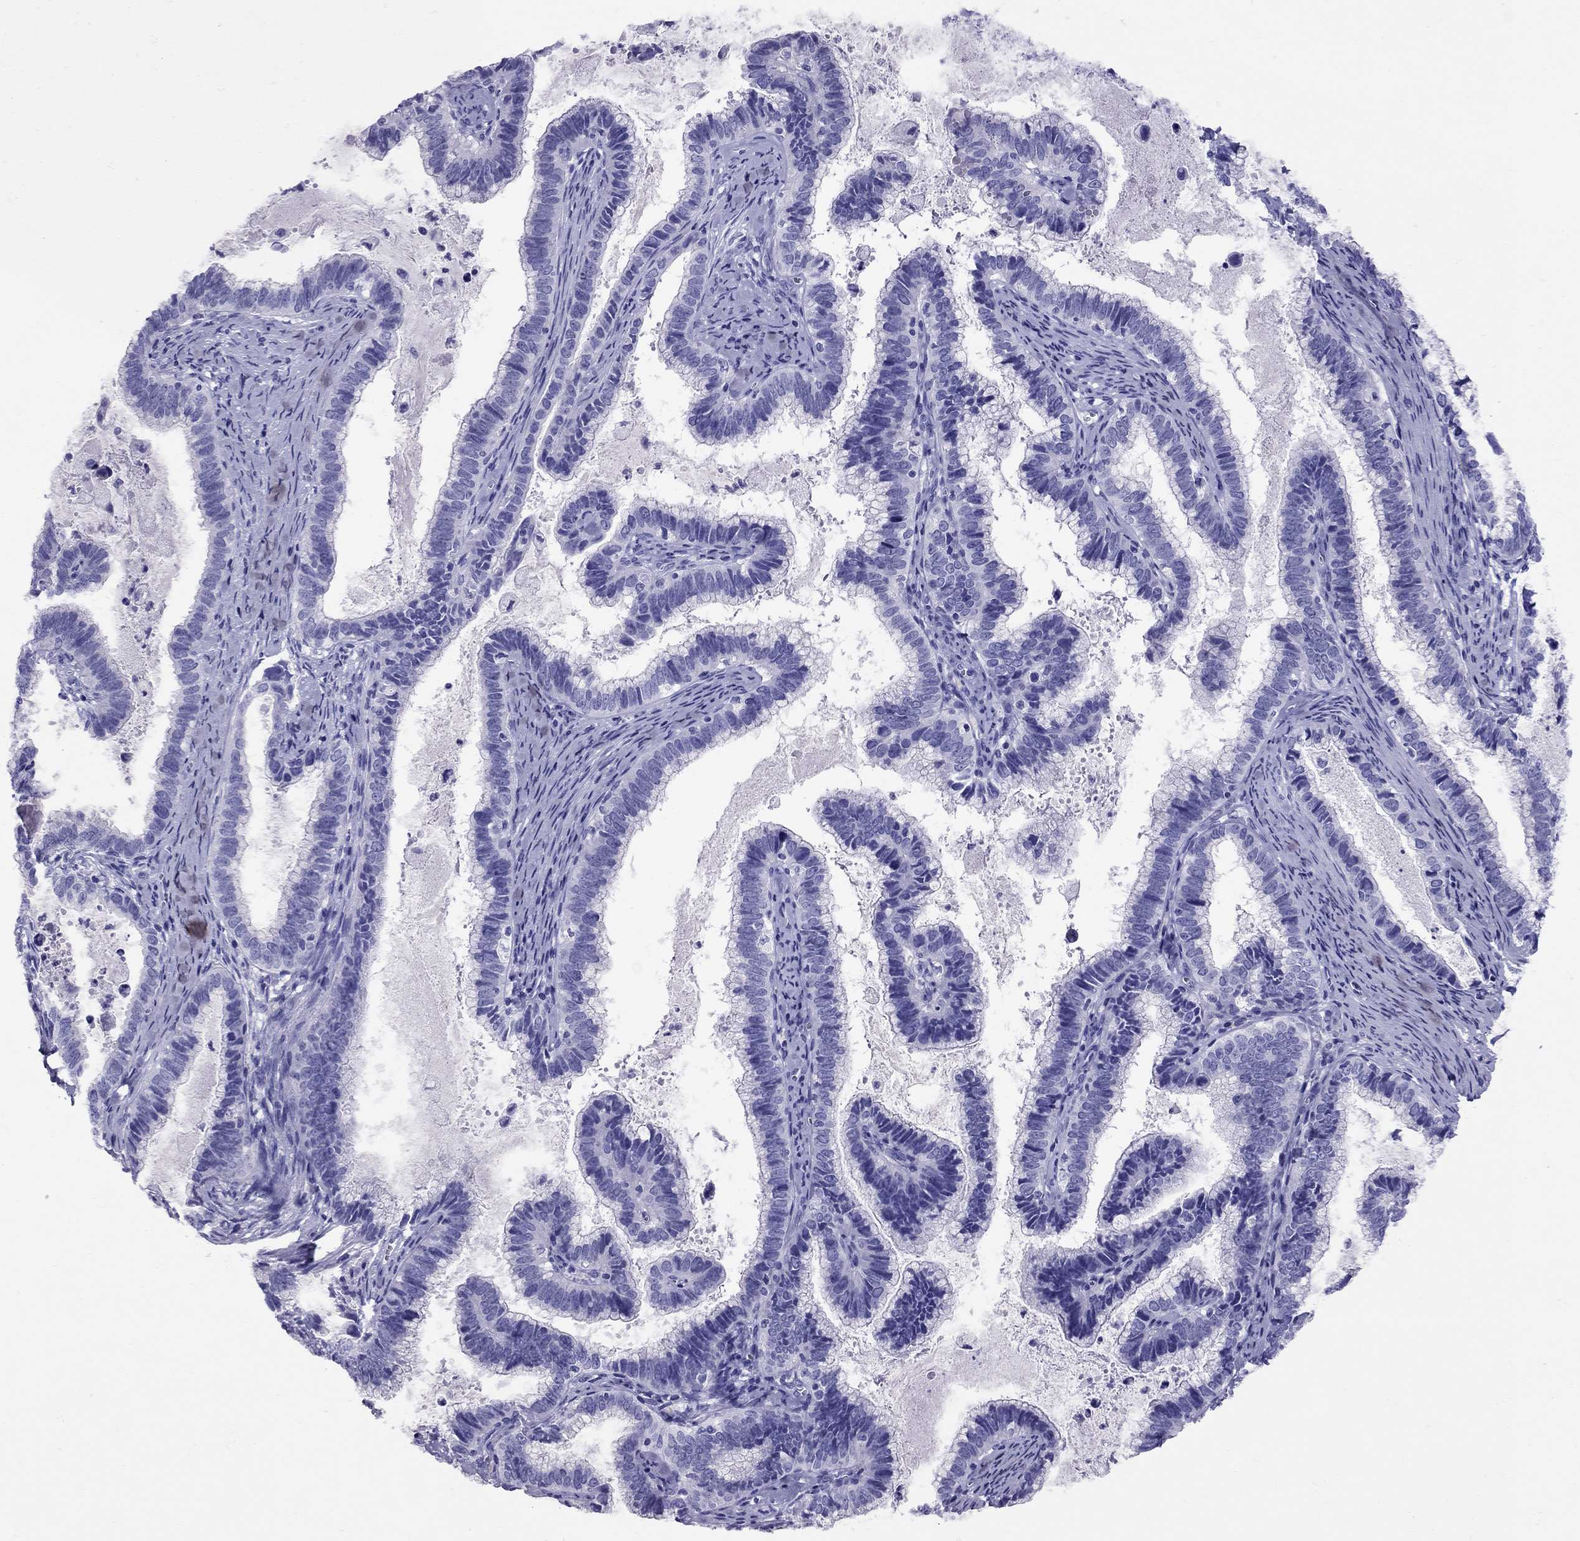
{"staining": {"intensity": "negative", "quantity": "none", "location": "none"}, "tissue": "cervical cancer", "cell_type": "Tumor cells", "image_type": "cancer", "snomed": [{"axis": "morphology", "description": "Adenocarcinoma, NOS"}, {"axis": "topography", "description": "Cervix"}], "caption": "Immunohistochemistry histopathology image of neoplastic tissue: cervical cancer stained with DAB (3,3'-diaminobenzidine) displays no significant protein expression in tumor cells.", "gene": "AVPR1B", "patient": {"sex": "female", "age": 61}}